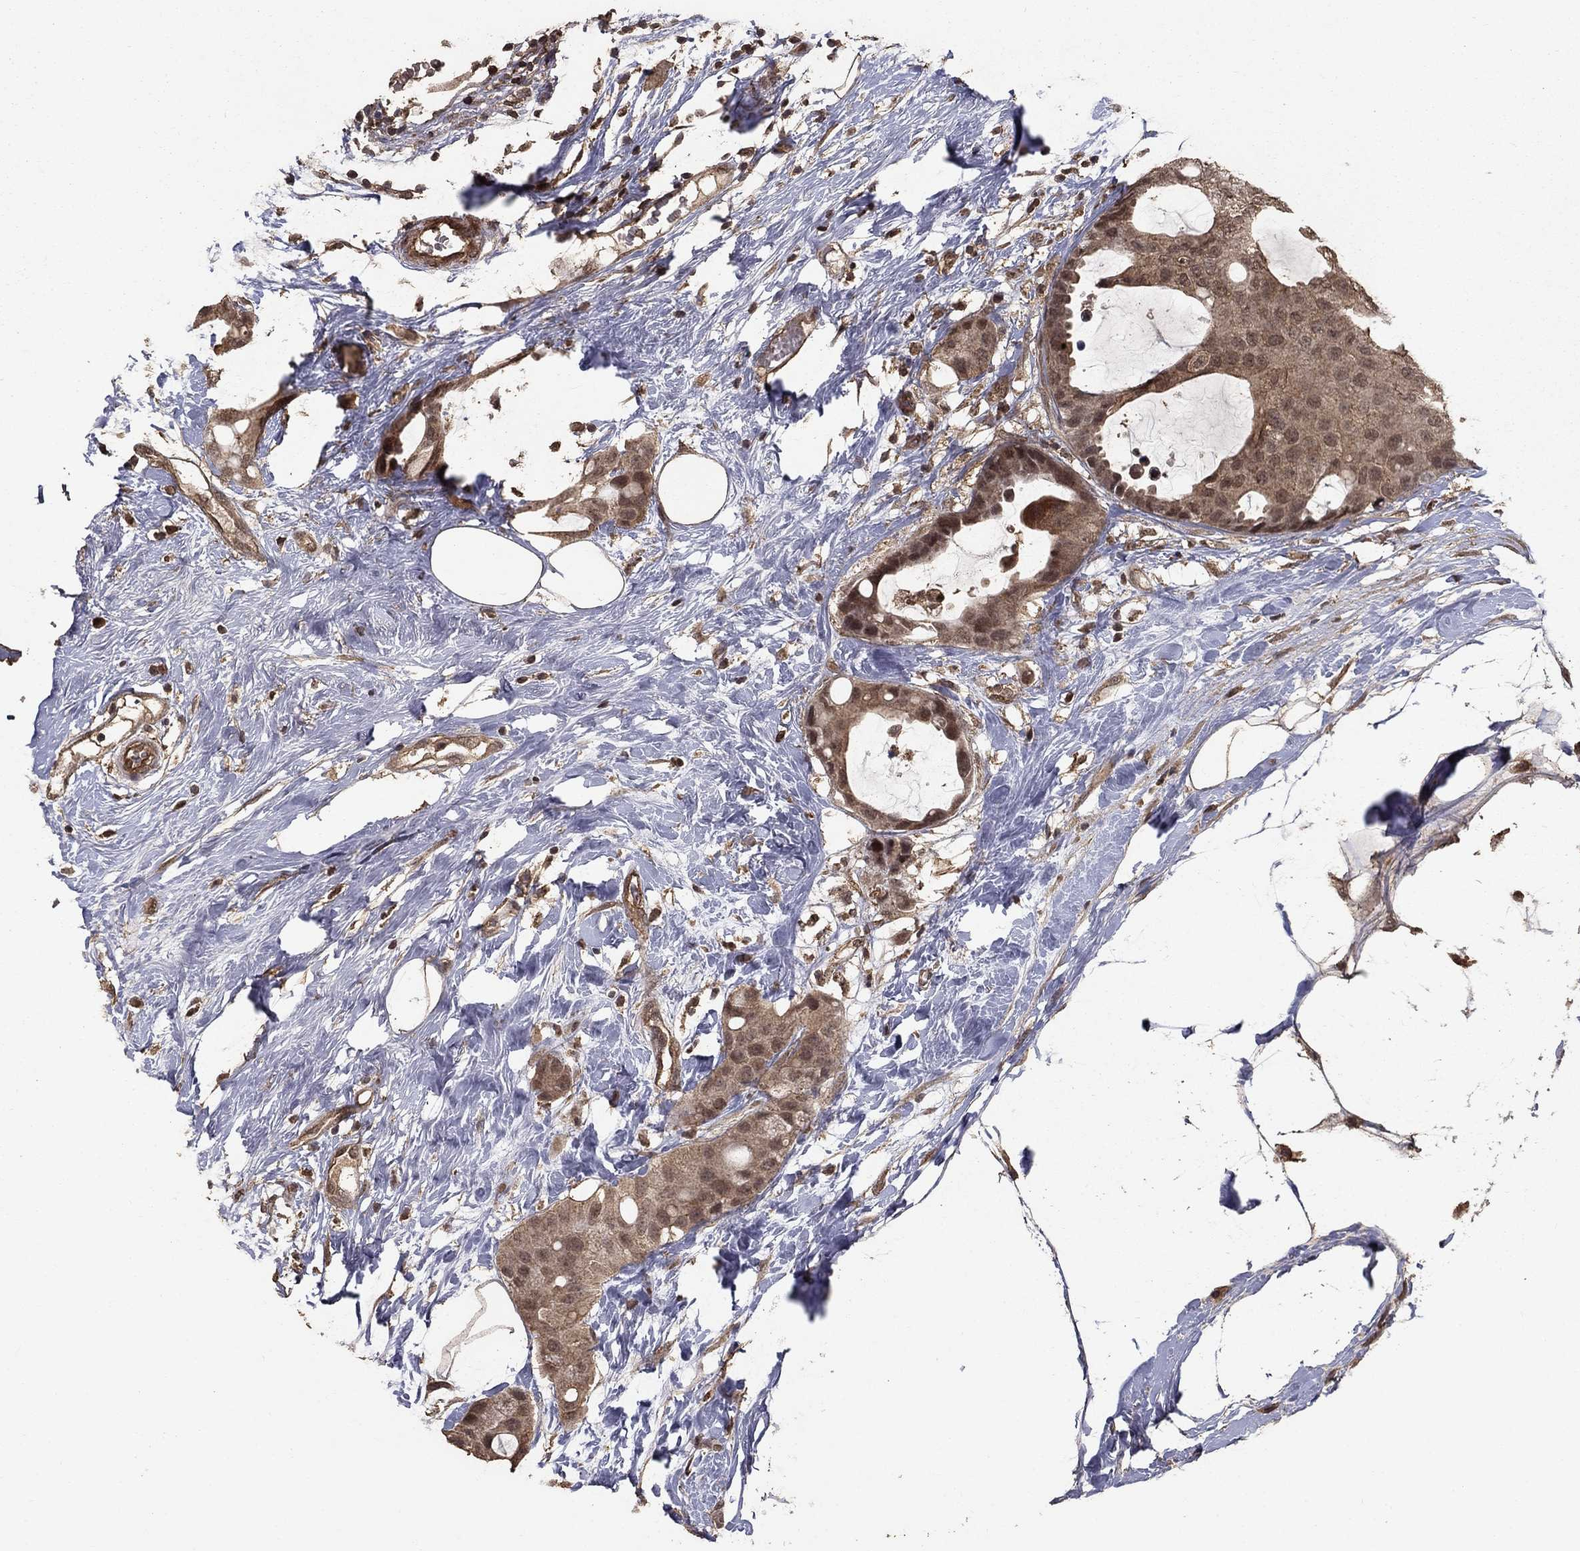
{"staining": {"intensity": "moderate", "quantity": ">75%", "location": "cytoplasmic/membranous"}, "tissue": "breast cancer", "cell_type": "Tumor cells", "image_type": "cancer", "snomed": [{"axis": "morphology", "description": "Duct carcinoma"}, {"axis": "topography", "description": "Breast"}], "caption": "High-power microscopy captured an immunohistochemistry (IHC) photomicrograph of breast cancer (infiltrating ductal carcinoma), revealing moderate cytoplasmic/membranous positivity in about >75% of tumor cells.", "gene": "PRDM1", "patient": {"sex": "female", "age": 45}}